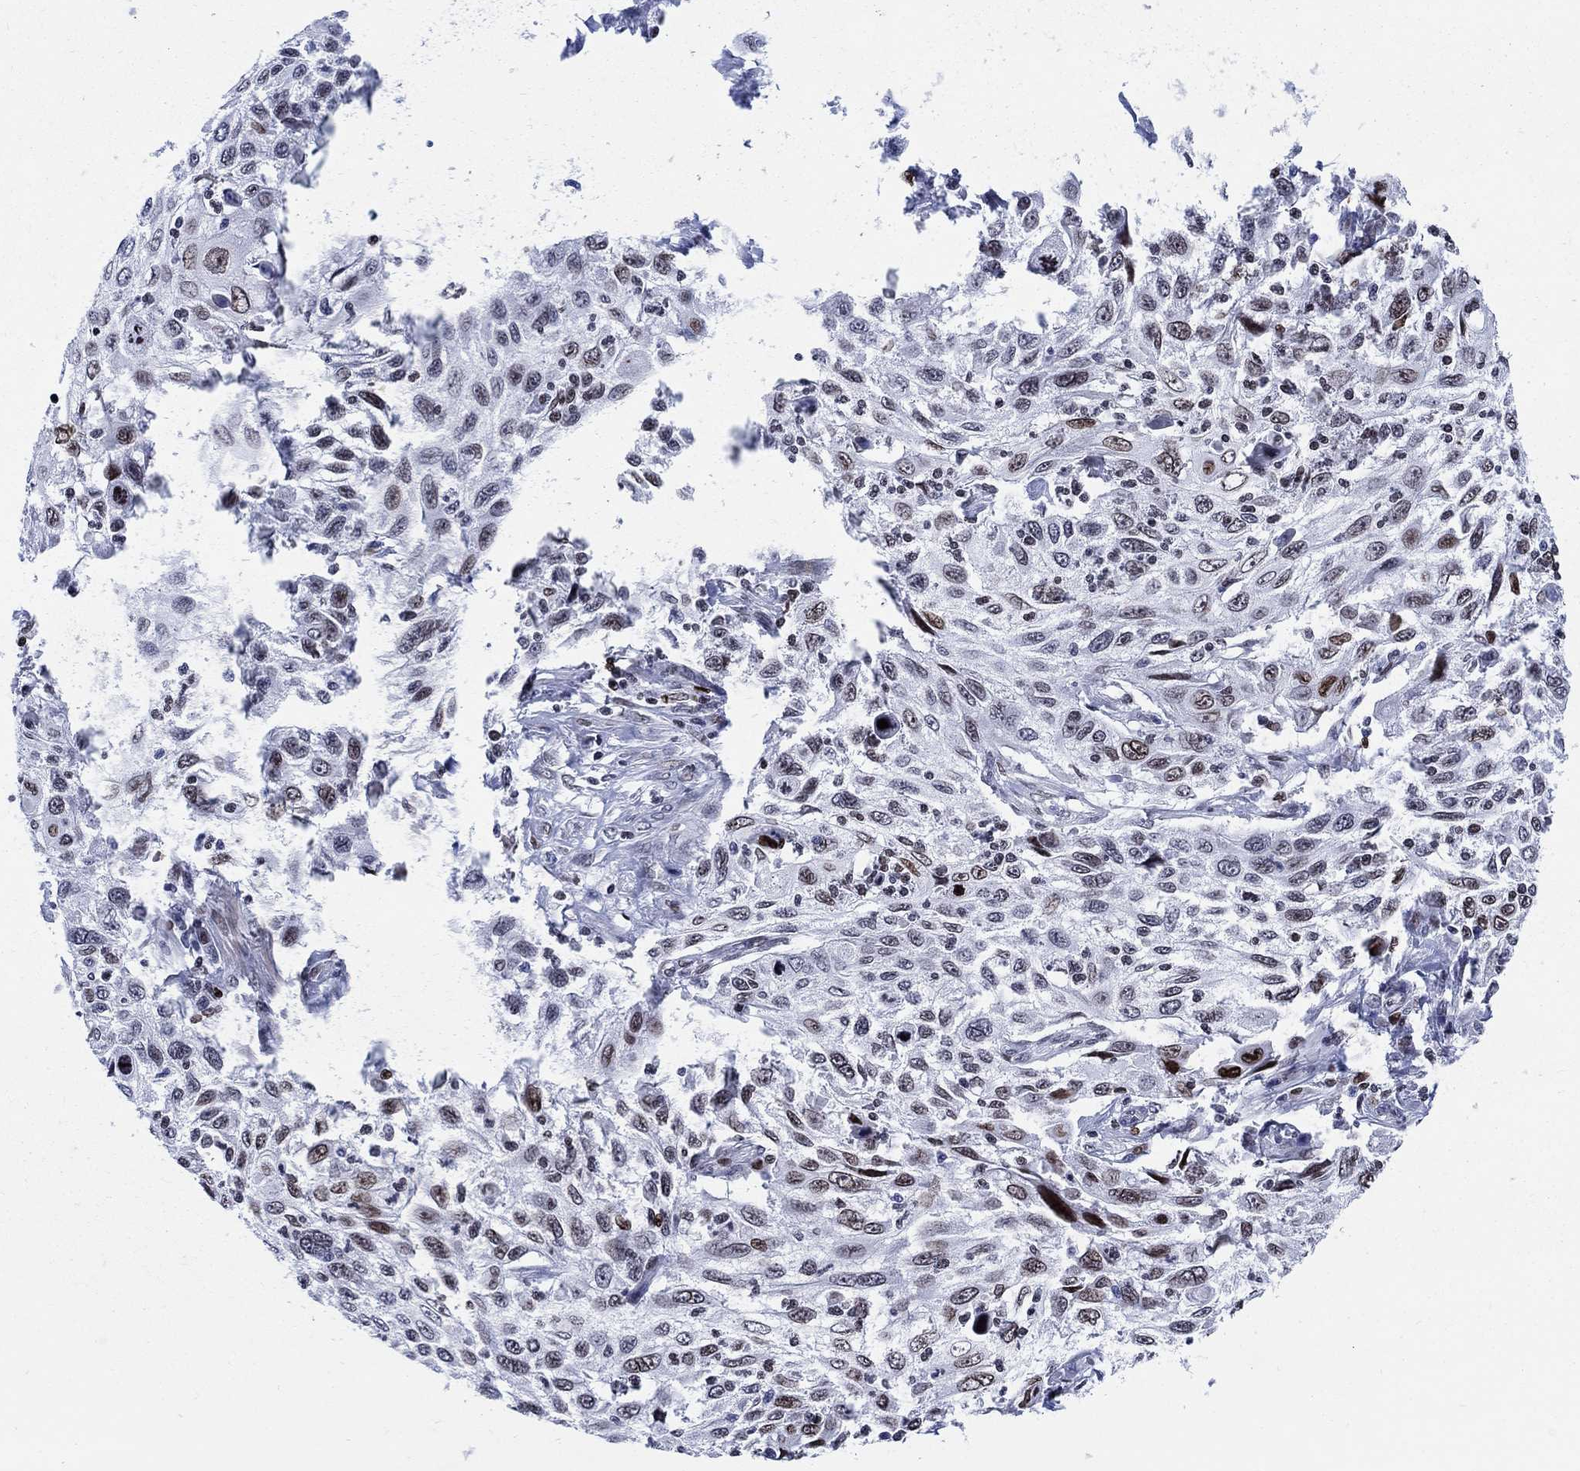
{"staining": {"intensity": "strong", "quantity": "<25%", "location": "nuclear"}, "tissue": "cervical cancer", "cell_type": "Tumor cells", "image_type": "cancer", "snomed": [{"axis": "morphology", "description": "Squamous cell carcinoma, NOS"}, {"axis": "topography", "description": "Cervix"}], "caption": "DAB (3,3'-diaminobenzidine) immunohistochemical staining of cervical cancer reveals strong nuclear protein positivity in approximately <25% of tumor cells. Using DAB (brown) and hematoxylin (blue) stains, captured at high magnification using brightfield microscopy.", "gene": "HMGA1", "patient": {"sex": "female", "age": 70}}